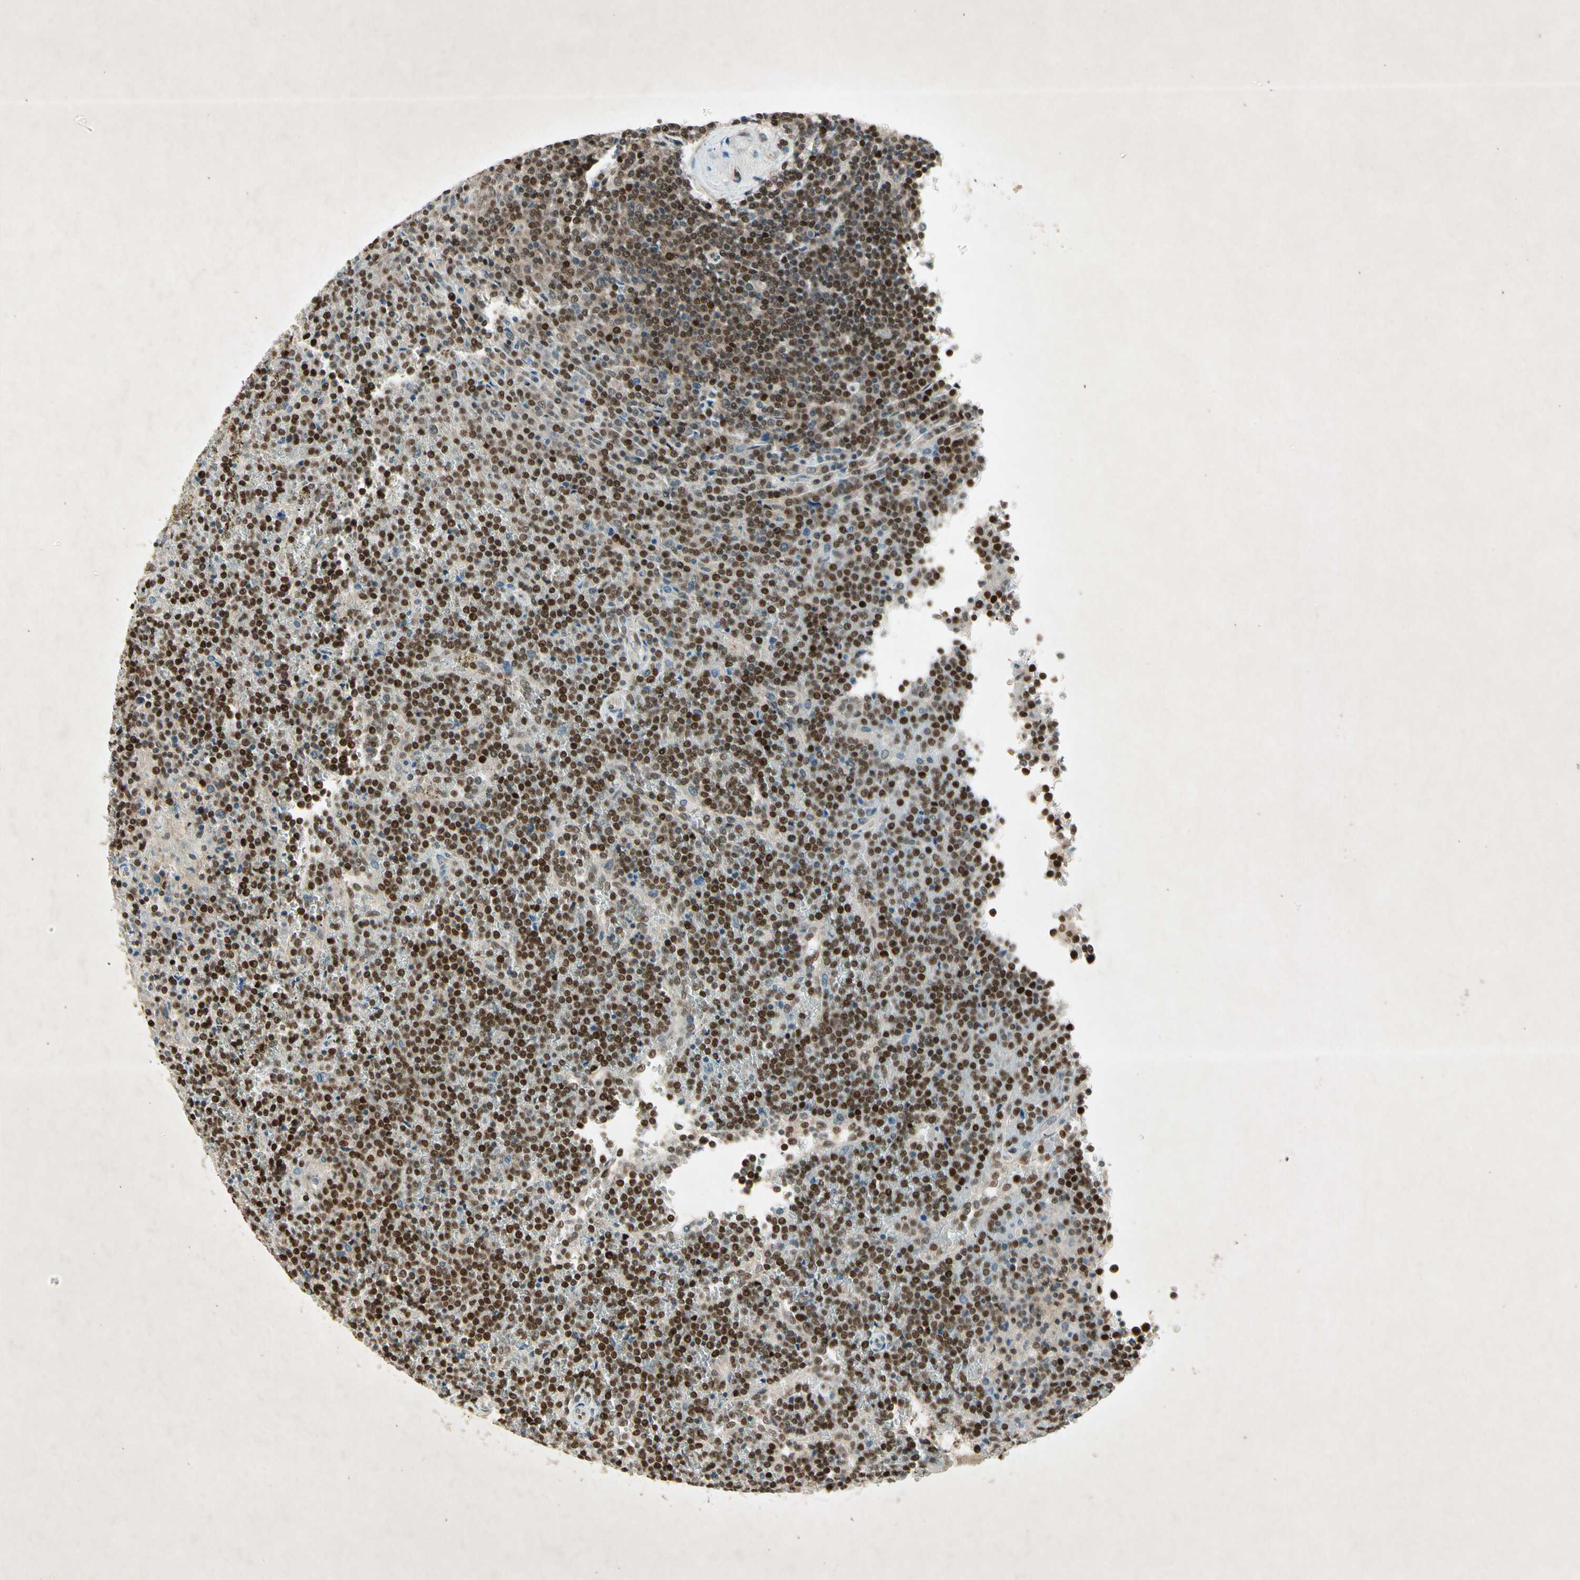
{"staining": {"intensity": "strong", "quantity": ">75%", "location": "nuclear"}, "tissue": "lymphoma", "cell_type": "Tumor cells", "image_type": "cancer", "snomed": [{"axis": "morphology", "description": "Malignant lymphoma, non-Hodgkin's type, Low grade"}, {"axis": "topography", "description": "Spleen"}], "caption": "The micrograph shows a brown stain indicating the presence of a protein in the nuclear of tumor cells in malignant lymphoma, non-Hodgkin's type (low-grade).", "gene": "RNF43", "patient": {"sex": "female", "age": 19}}